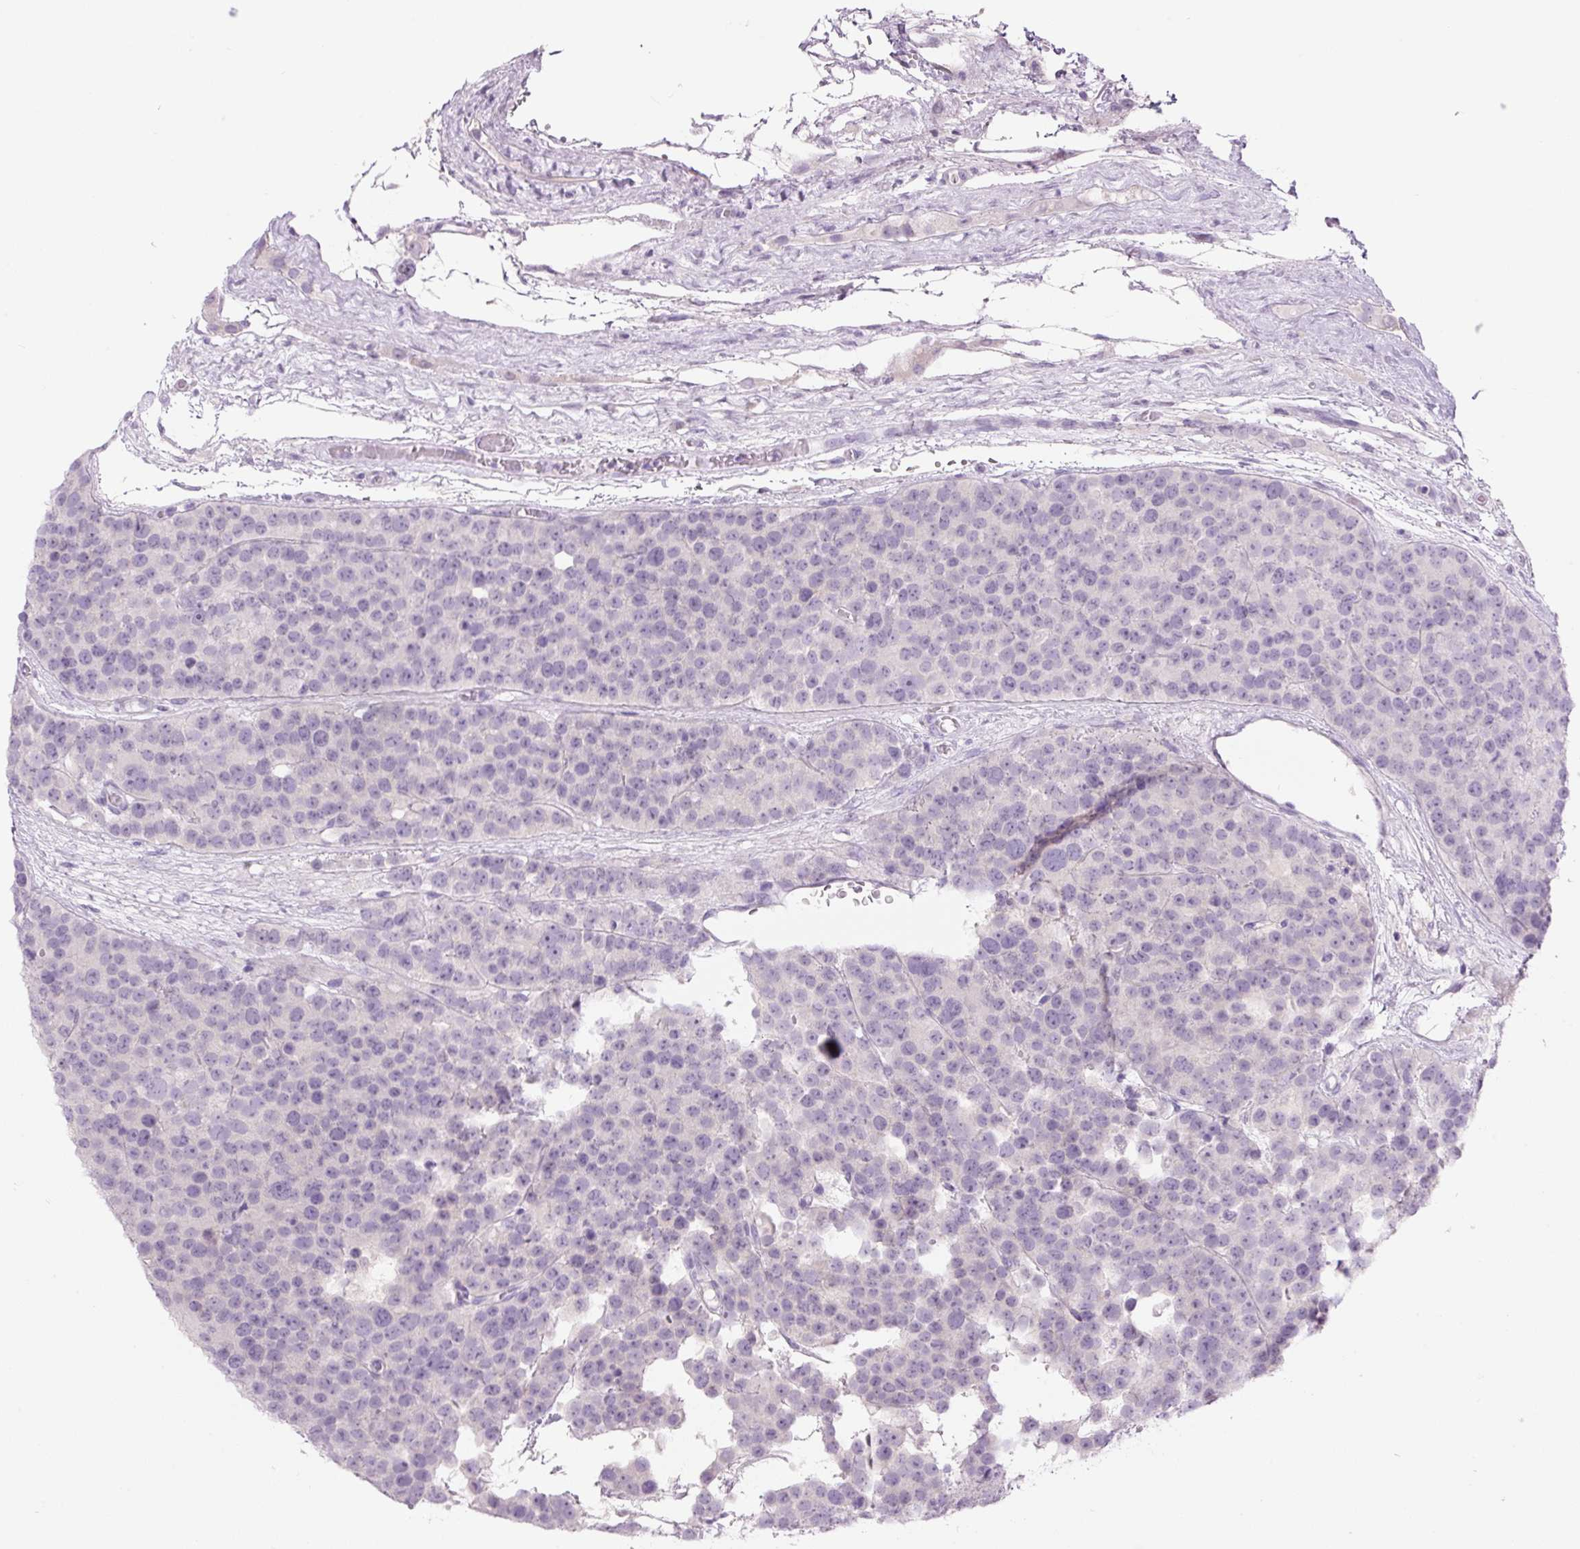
{"staining": {"intensity": "negative", "quantity": "none", "location": "none"}, "tissue": "testis cancer", "cell_type": "Tumor cells", "image_type": "cancer", "snomed": [{"axis": "morphology", "description": "Seminoma, NOS"}, {"axis": "topography", "description": "Testis"}], "caption": "Tumor cells are negative for protein expression in human testis cancer (seminoma).", "gene": "COL9A2", "patient": {"sex": "male", "age": 71}}